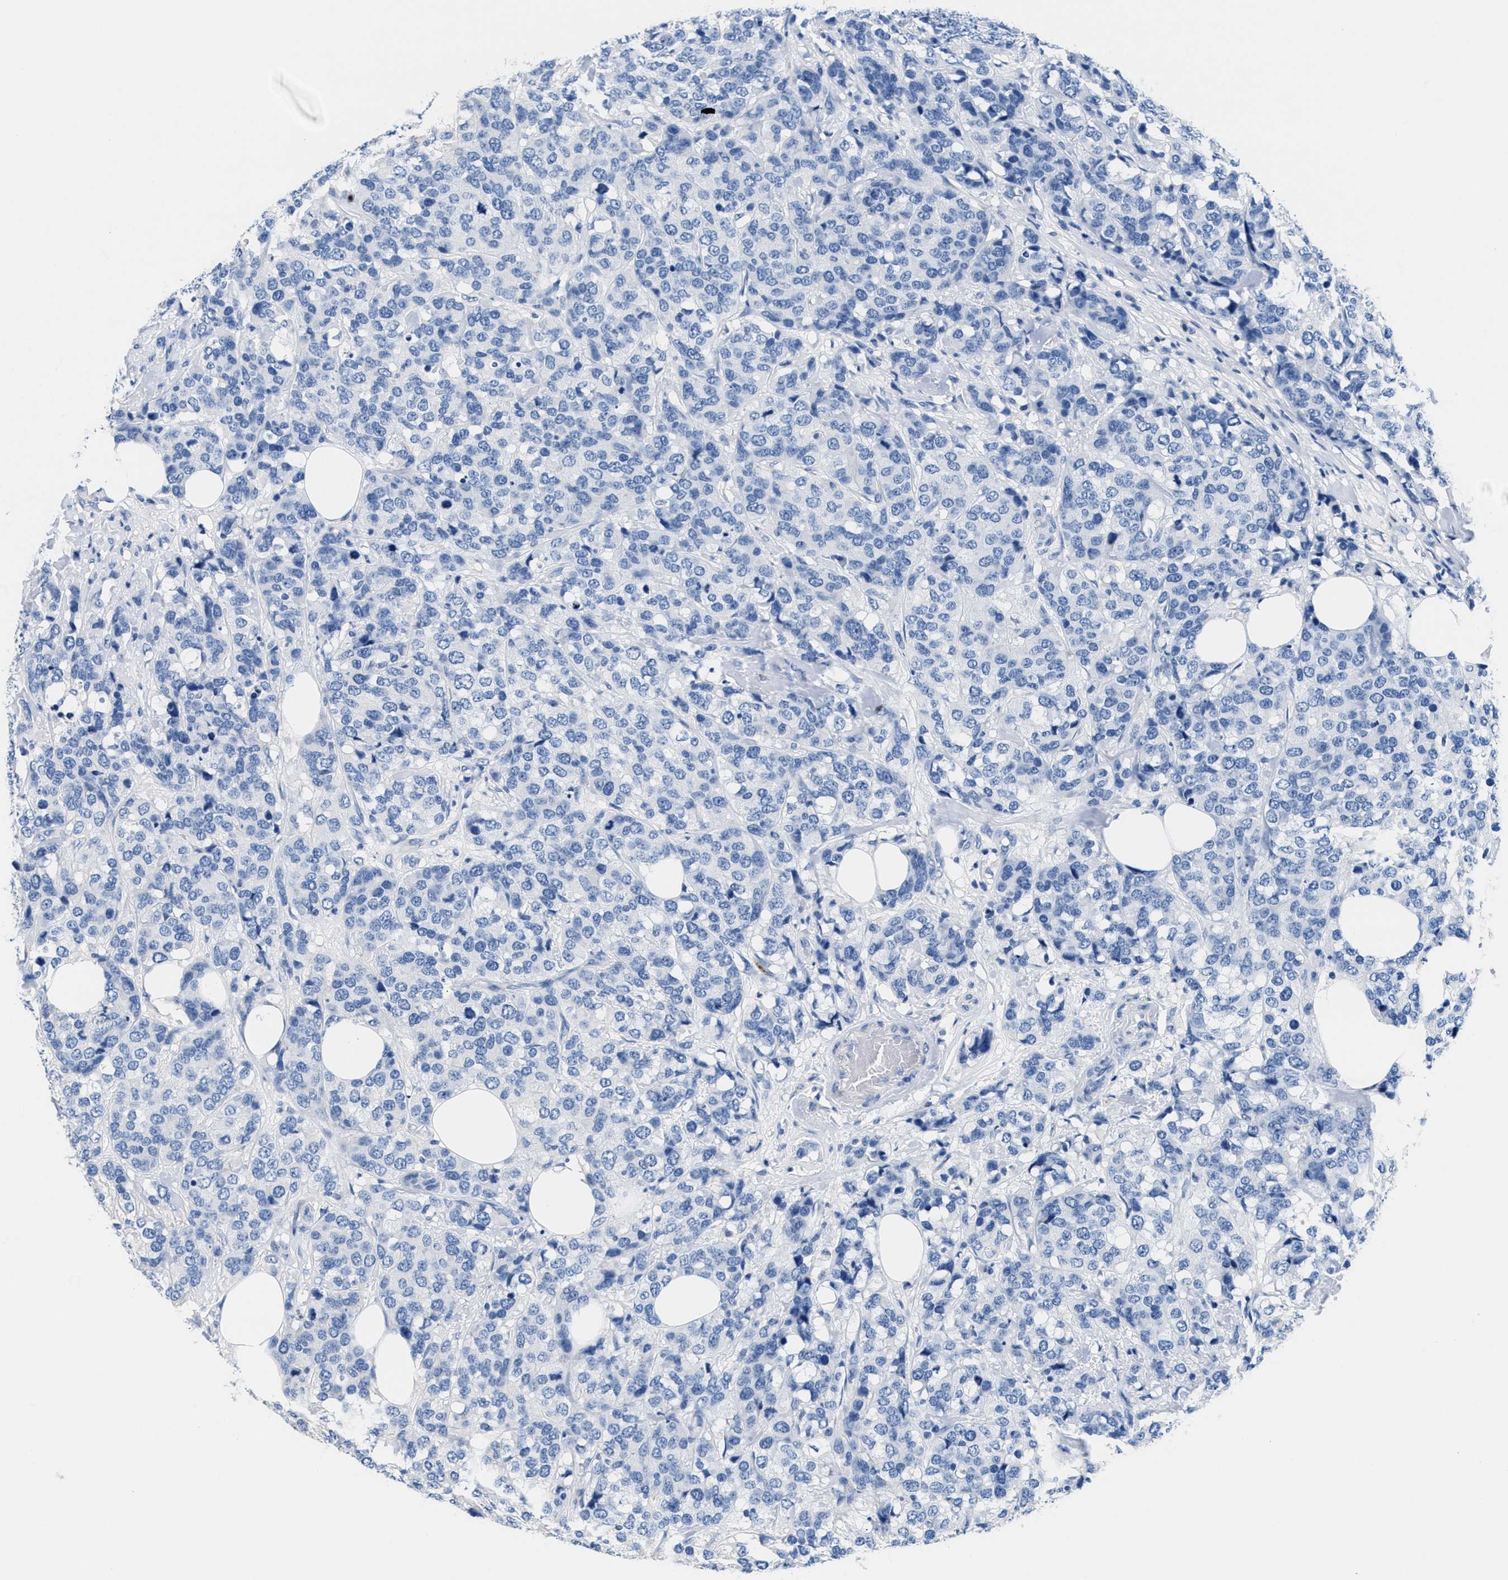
{"staining": {"intensity": "negative", "quantity": "none", "location": "none"}, "tissue": "breast cancer", "cell_type": "Tumor cells", "image_type": "cancer", "snomed": [{"axis": "morphology", "description": "Lobular carcinoma"}, {"axis": "topography", "description": "Breast"}], "caption": "Protein analysis of breast lobular carcinoma exhibits no significant staining in tumor cells.", "gene": "SLFN13", "patient": {"sex": "female", "age": 59}}